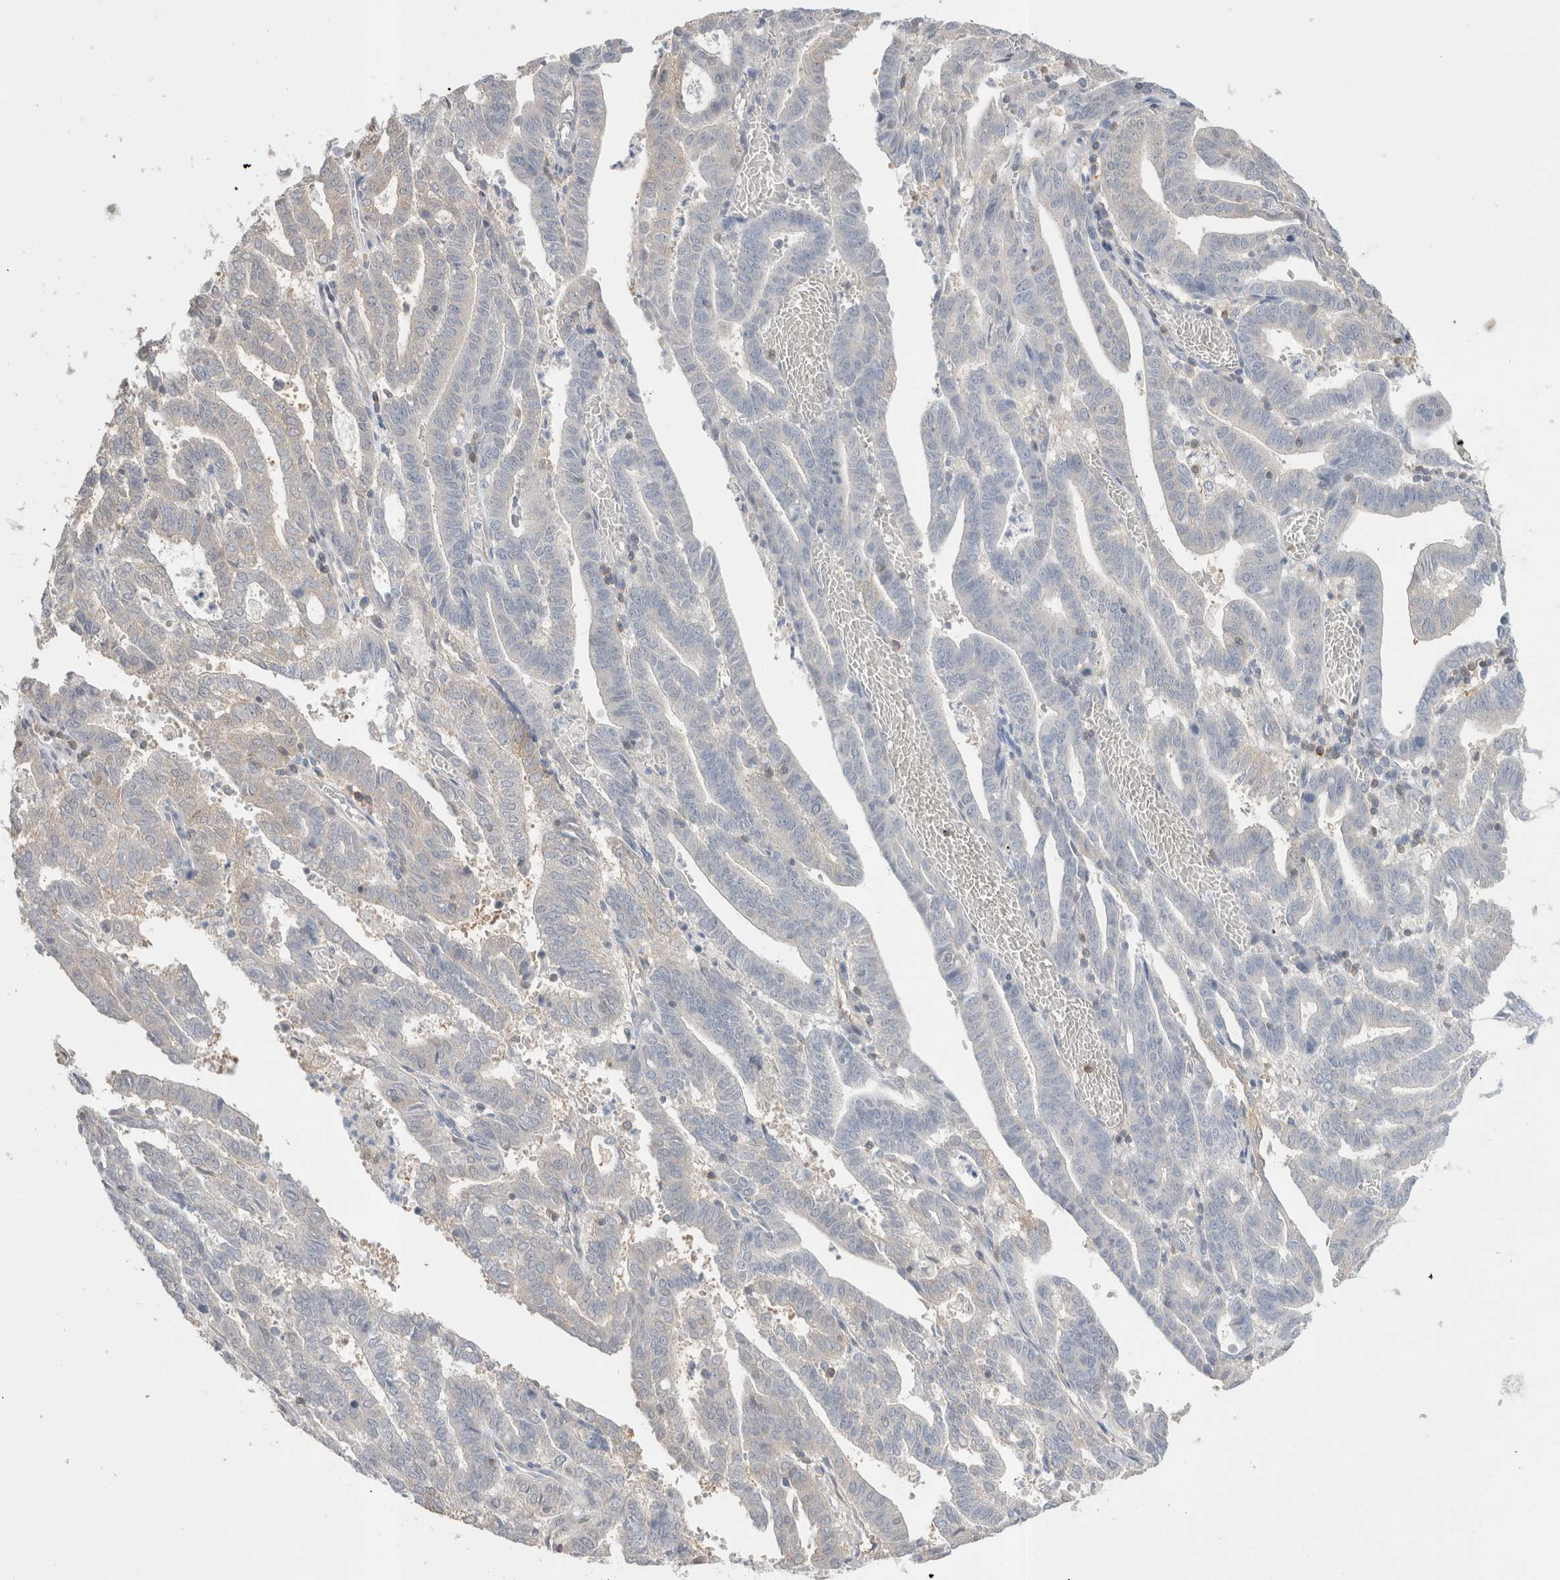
{"staining": {"intensity": "weak", "quantity": "<25%", "location": "cytoplasmic/membranous"}, "tissue": "endometrial cancer", "cell_type": "Tumor cells", "image_type": "cancer", "snomed": [{"axis": "morphology", "description": "Adenocarcinoma, NOS"}, {"axis": "topography", "description": "Uterus"}], "caption": "A high-resolution micrograph shows immunohistochemistry (IHC) staining of endometrial adenocarcinoma, which reveals no significant positivity in tumor cells.", "gene": "CAPN2", "patient": {"sex": "female", "age": 83}}